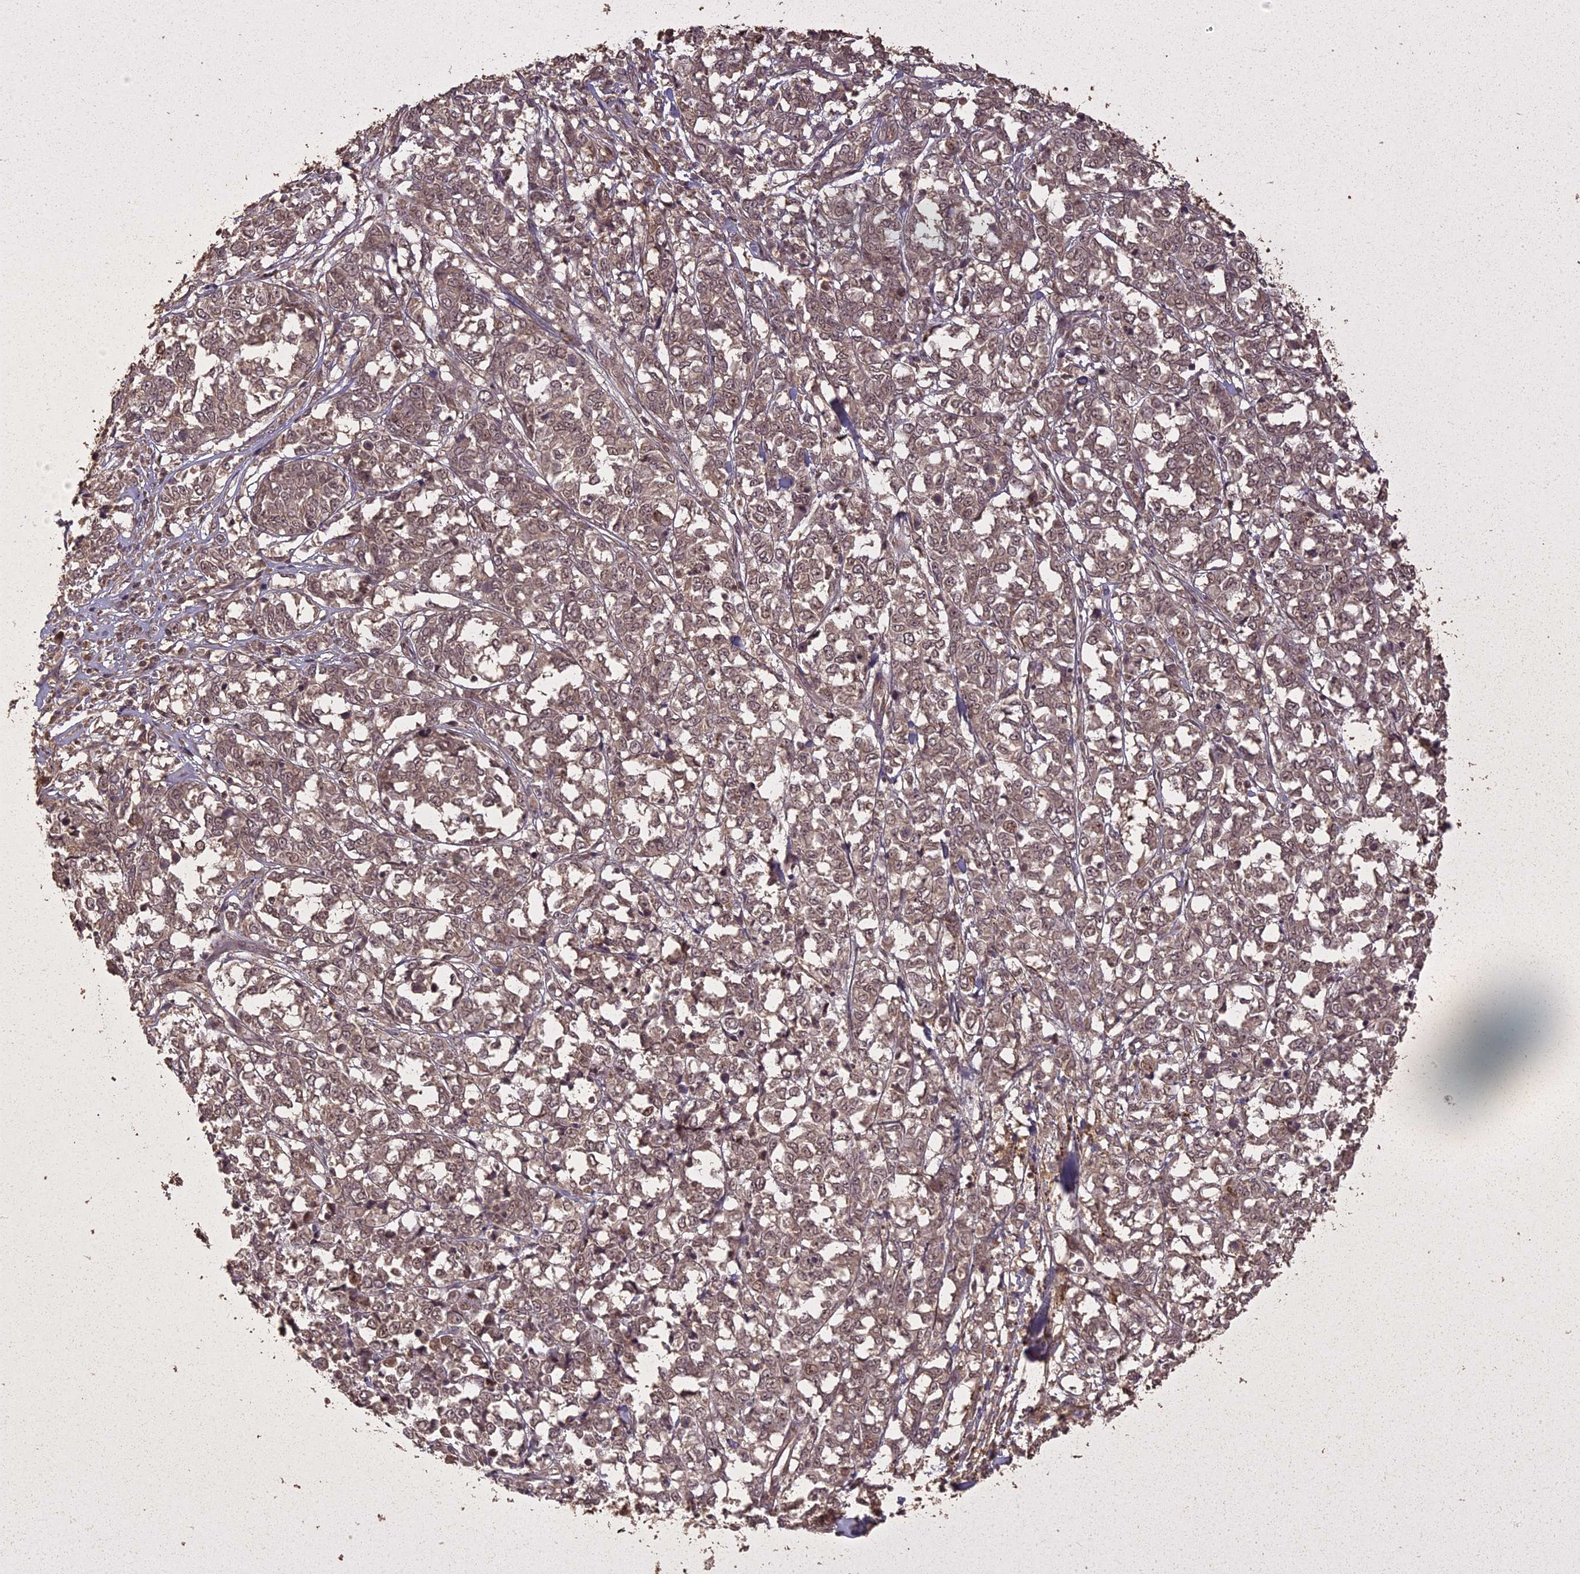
{"staining": {"intensity": "moderate", "quantity": ">75%", "location": "nuclear"}, "tissue": "melanoma", "cell_type": "Tumor cells", "image_type": "cancer", "snomed": [{"axis": "morphology", "description": "Malignant melanoma, NOS"}, {"axis": "topography", "description": "Skin"}], "caption": "An image showing moderate nuclear staining in about >75% of tumor cells in melanoma, as visualized by brown immunohistochemical staining.", "gene": "LIN37", "patient": {"sex": "female", "age": 72}}